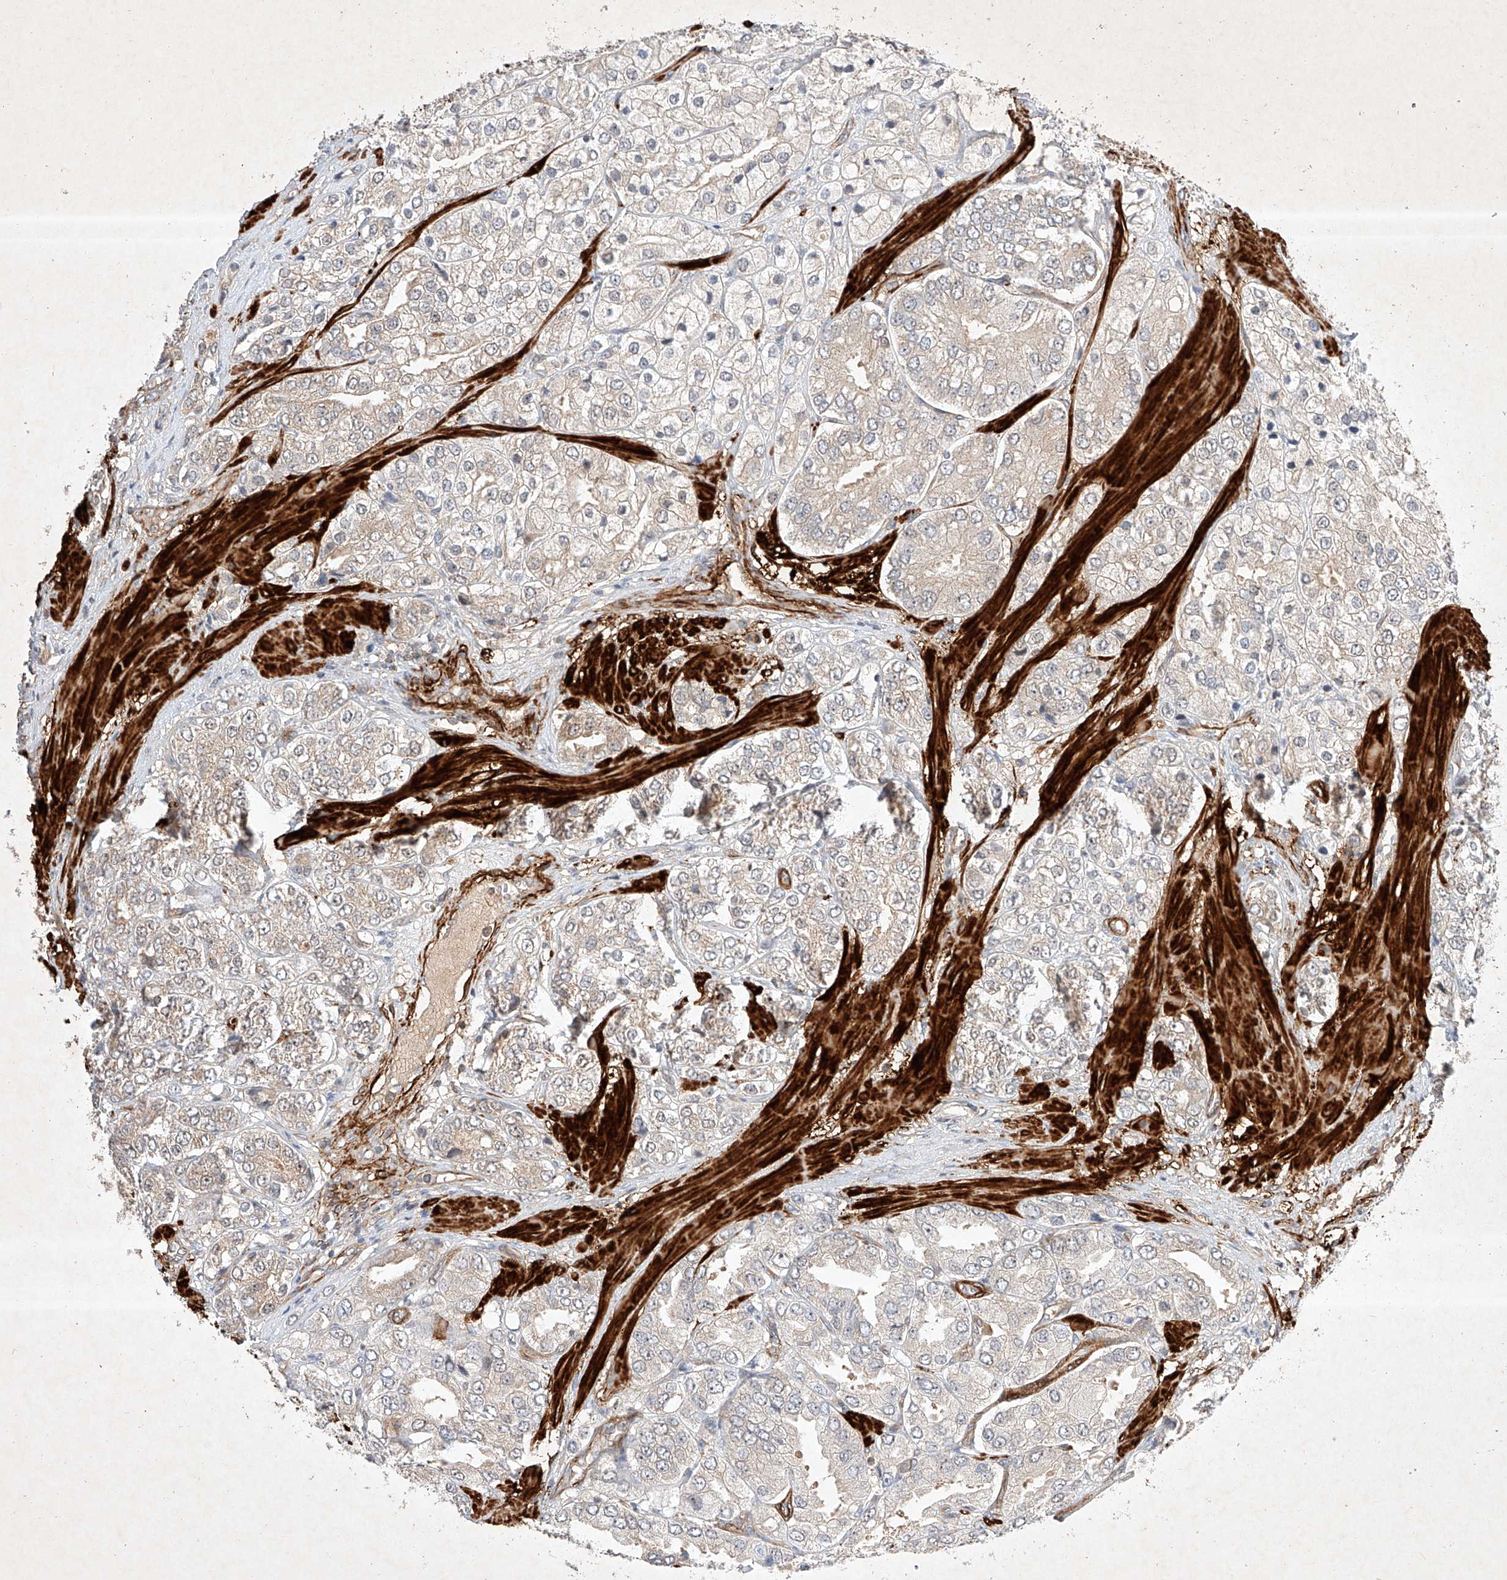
{"staining": {"intensity": "weak", "quantity": "<25%", "location": "cytoplasmic/membranous"}, "tissue": "prostate cancer", "cell_type": "Tumor cells", "image_type": "cancer", "snomed": [{"axis": "morphology", "description": "Adenocarcinoma, High grade"}, {"axis": "topography", "description": "Prostate"}], "caption": "This is an IHC micrograph of human prostate cancer. There is no expression in tumor cells.", "gene": "ARHGAP33", "patient": {"sex": "male", "age": 50}}